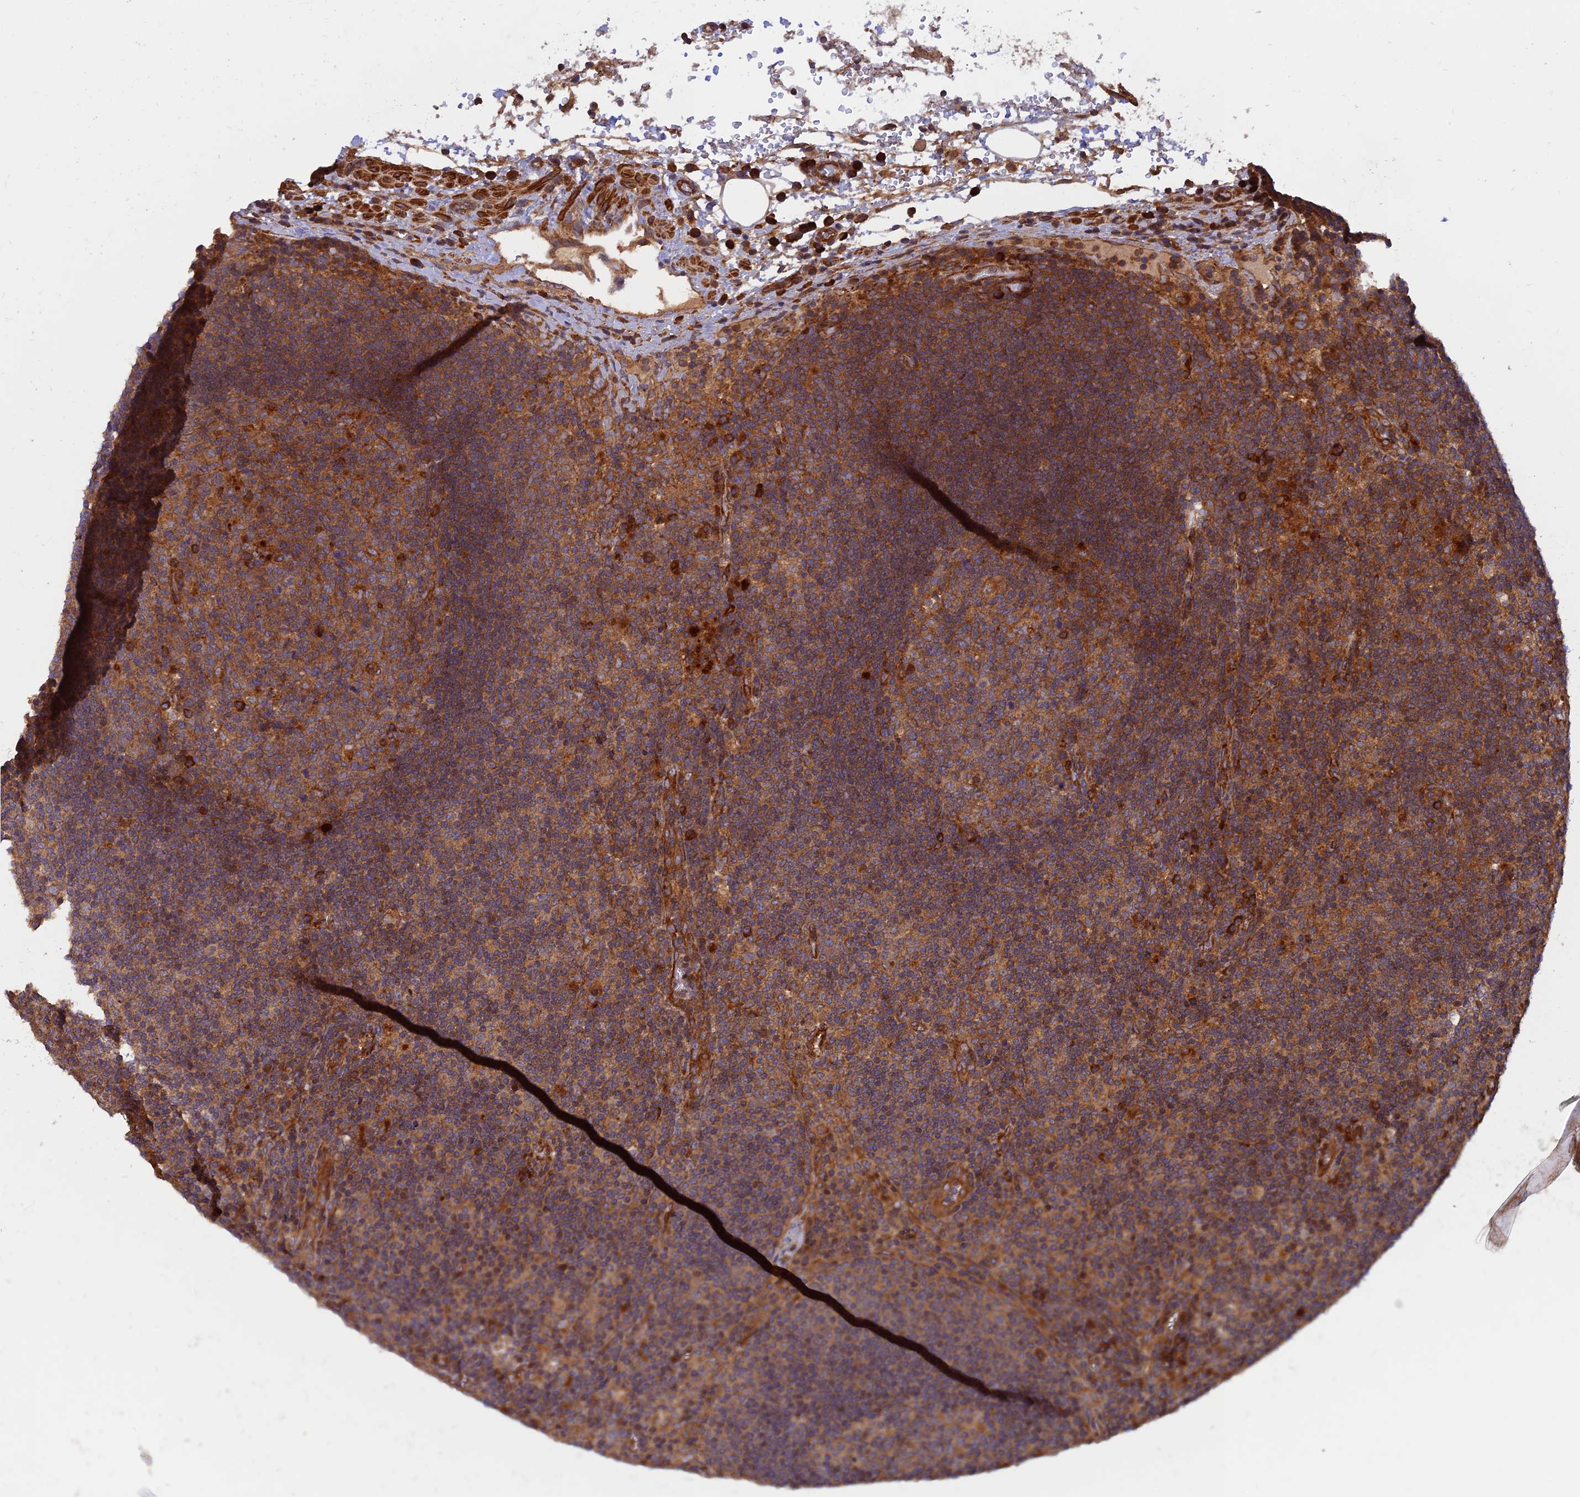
{"staining": {"intensity": "moderate", "quantity": ">75%", "location": "cytoplasmic/membranous"}, "tissue": "lymph node", "cell_type": "Germinal center cells", "image_type": "normal", "snomed": [{"axis": "morphology", "description": "Normal tissue, NOS"}, {"axis": "topography", "description": "Lymph node"}], "caption": "A medium amount of moderate cytoplasmic/membranous expression is appreciated in about >75% of germinal center cells in normal lymph node.", "gene": "RELCH", "patient": {"sex": "male", "age": 58}}